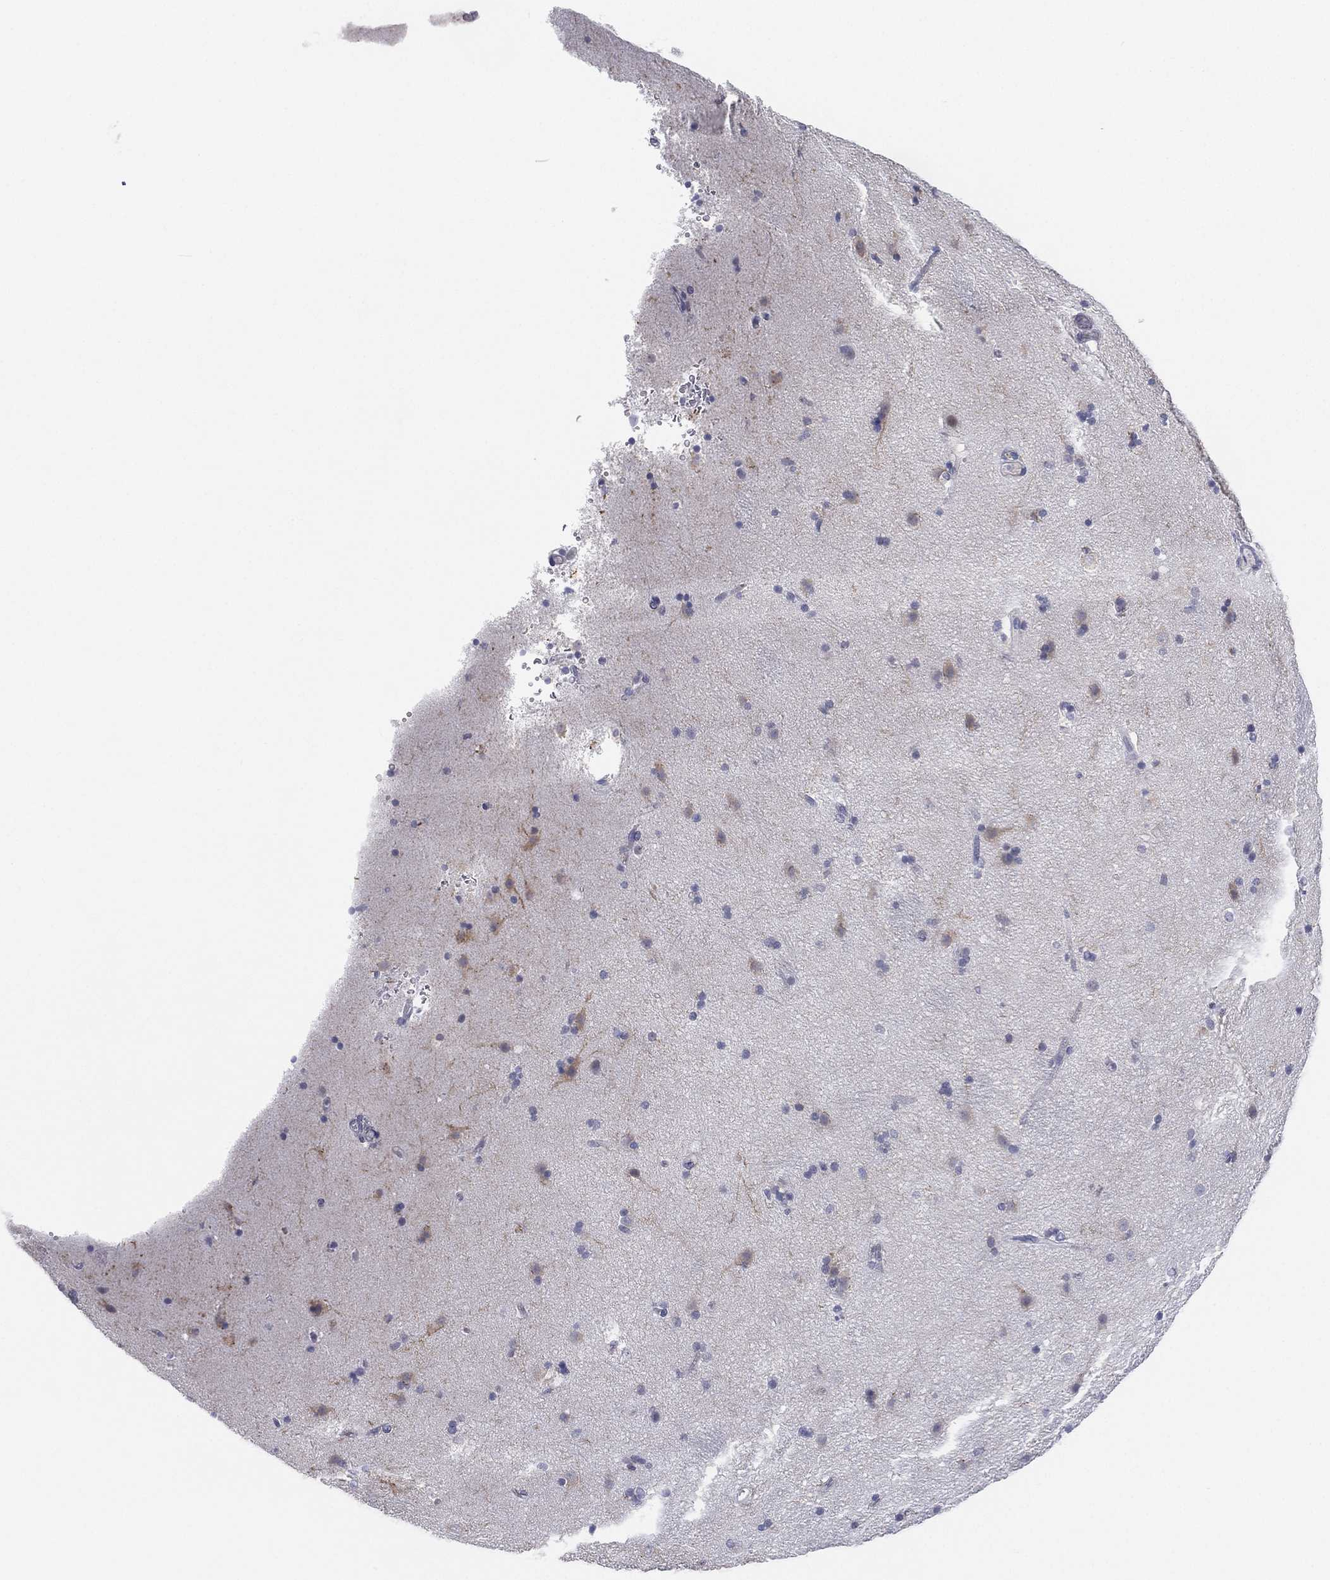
{"staining": {"intensity": "negative", "quantity": "none", "location": "none"}, "tissue": "caudate", "cell_type": "Glial cells", "image_type": "normal", "snomed": [{"axis": "morphology", "description": "Normal tissue, NOS"}, {"axis": "topography", "description": "Lateral ventricle wall"}], "caption": "DAB immunohistochemical staining of benign human caudate reveals no significant staining in glial cells. (DAB (3,3'-diaminobenzidine) immunohistochemistry (IHC), high magnification).", "gene": "MLF1", "patient": {"sex": "male", "age": 51}}